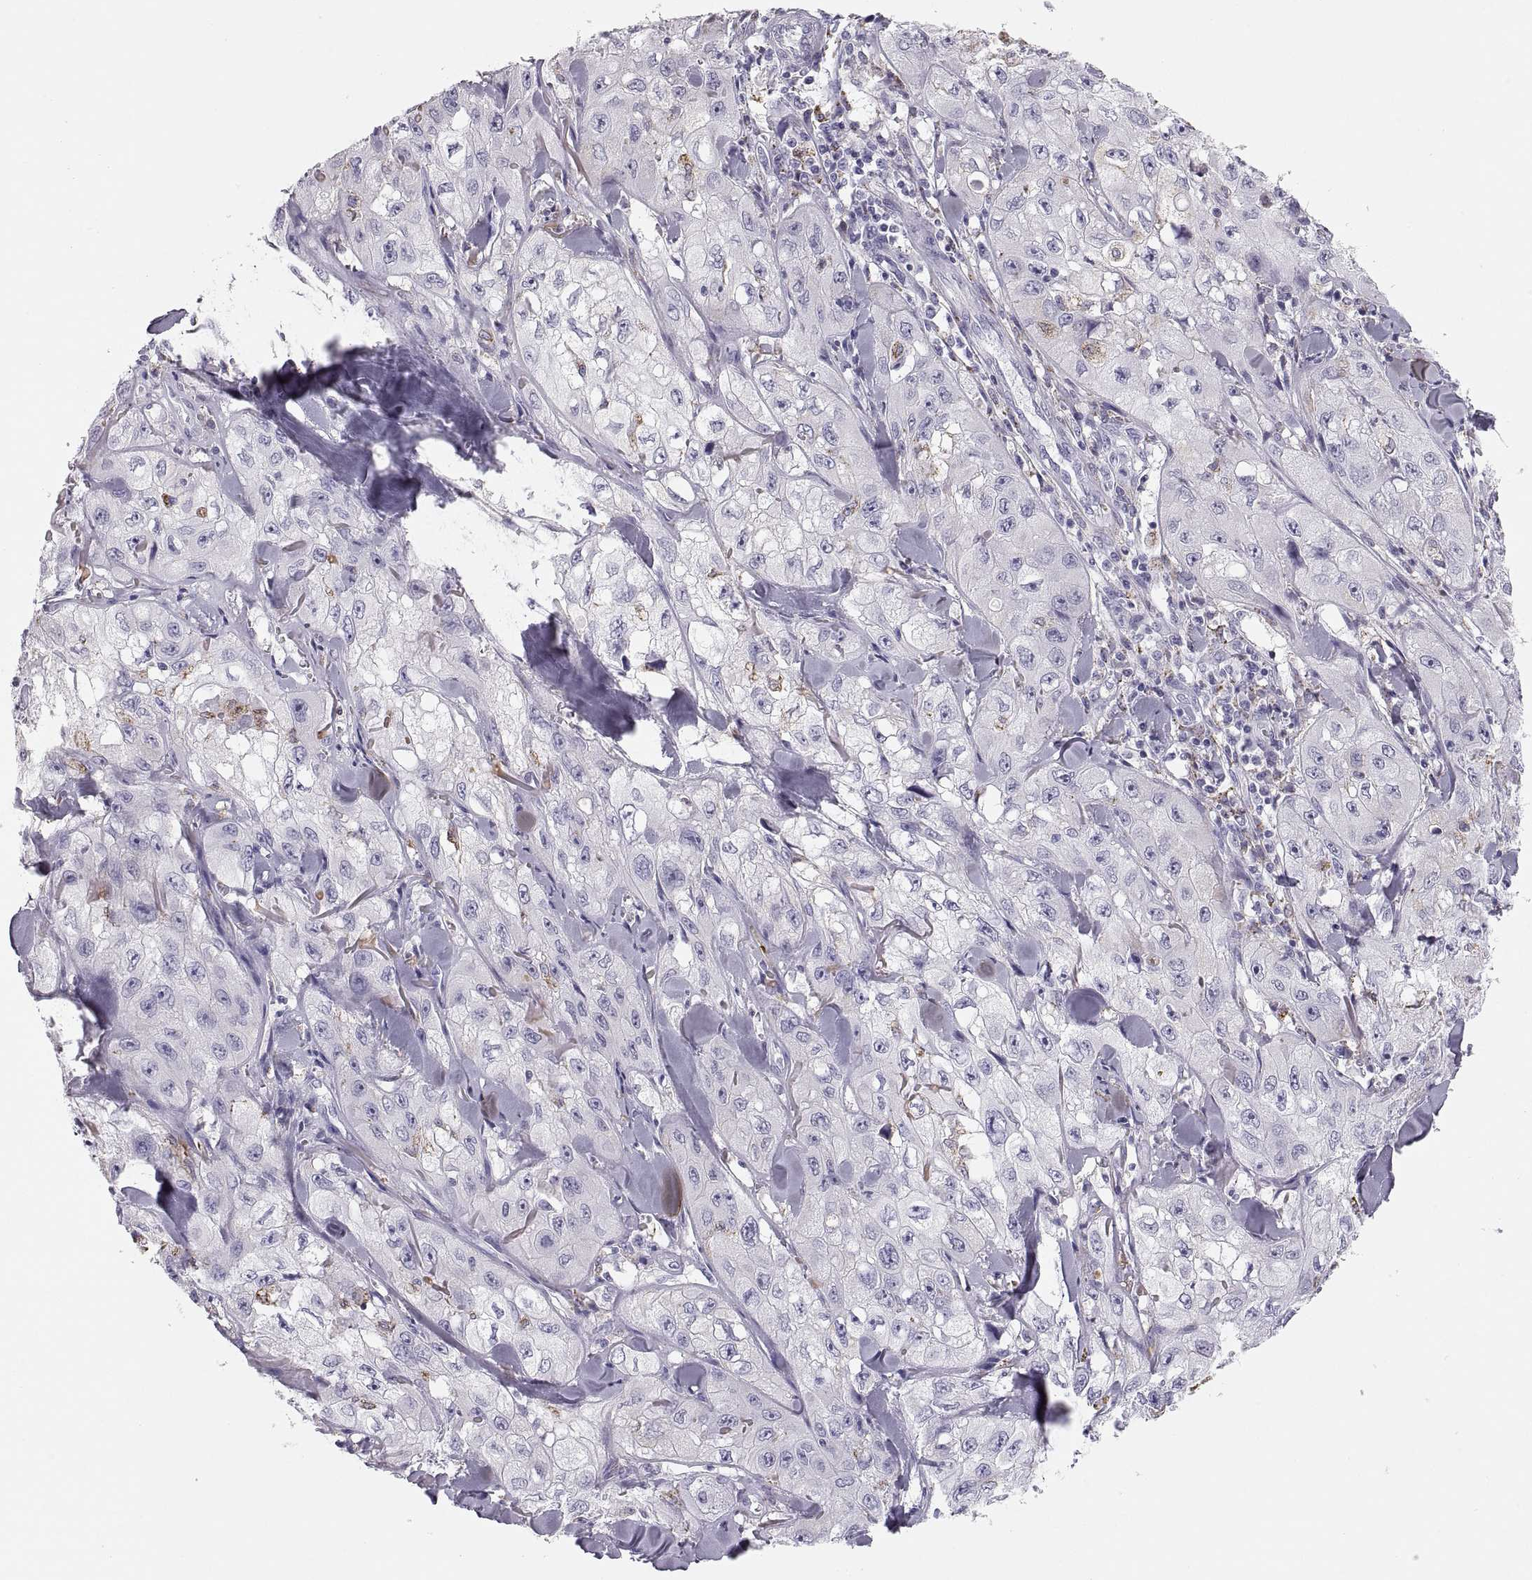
{"staining": {"intensity": "negative", "quantity": "none", "location": "none"}, "tissue": "skin cancer", "cell_type": "Tumor cells", "image_type": "cancer", "snomed": [{"axis": "morphology", "description": "Squamous cell carcinoma, NOS"}, {"axis": "topography", "description": "Skin"}, {"axis": "topography", "description": "Subcutis"}], "caption": "This is a photomicrograph of immunohistochemistry (IHC) staining of skin cancer, which shows no expression in tumor cells.", "gene": "COL9A3", "patient": {"sex": "male", "age": 73}}